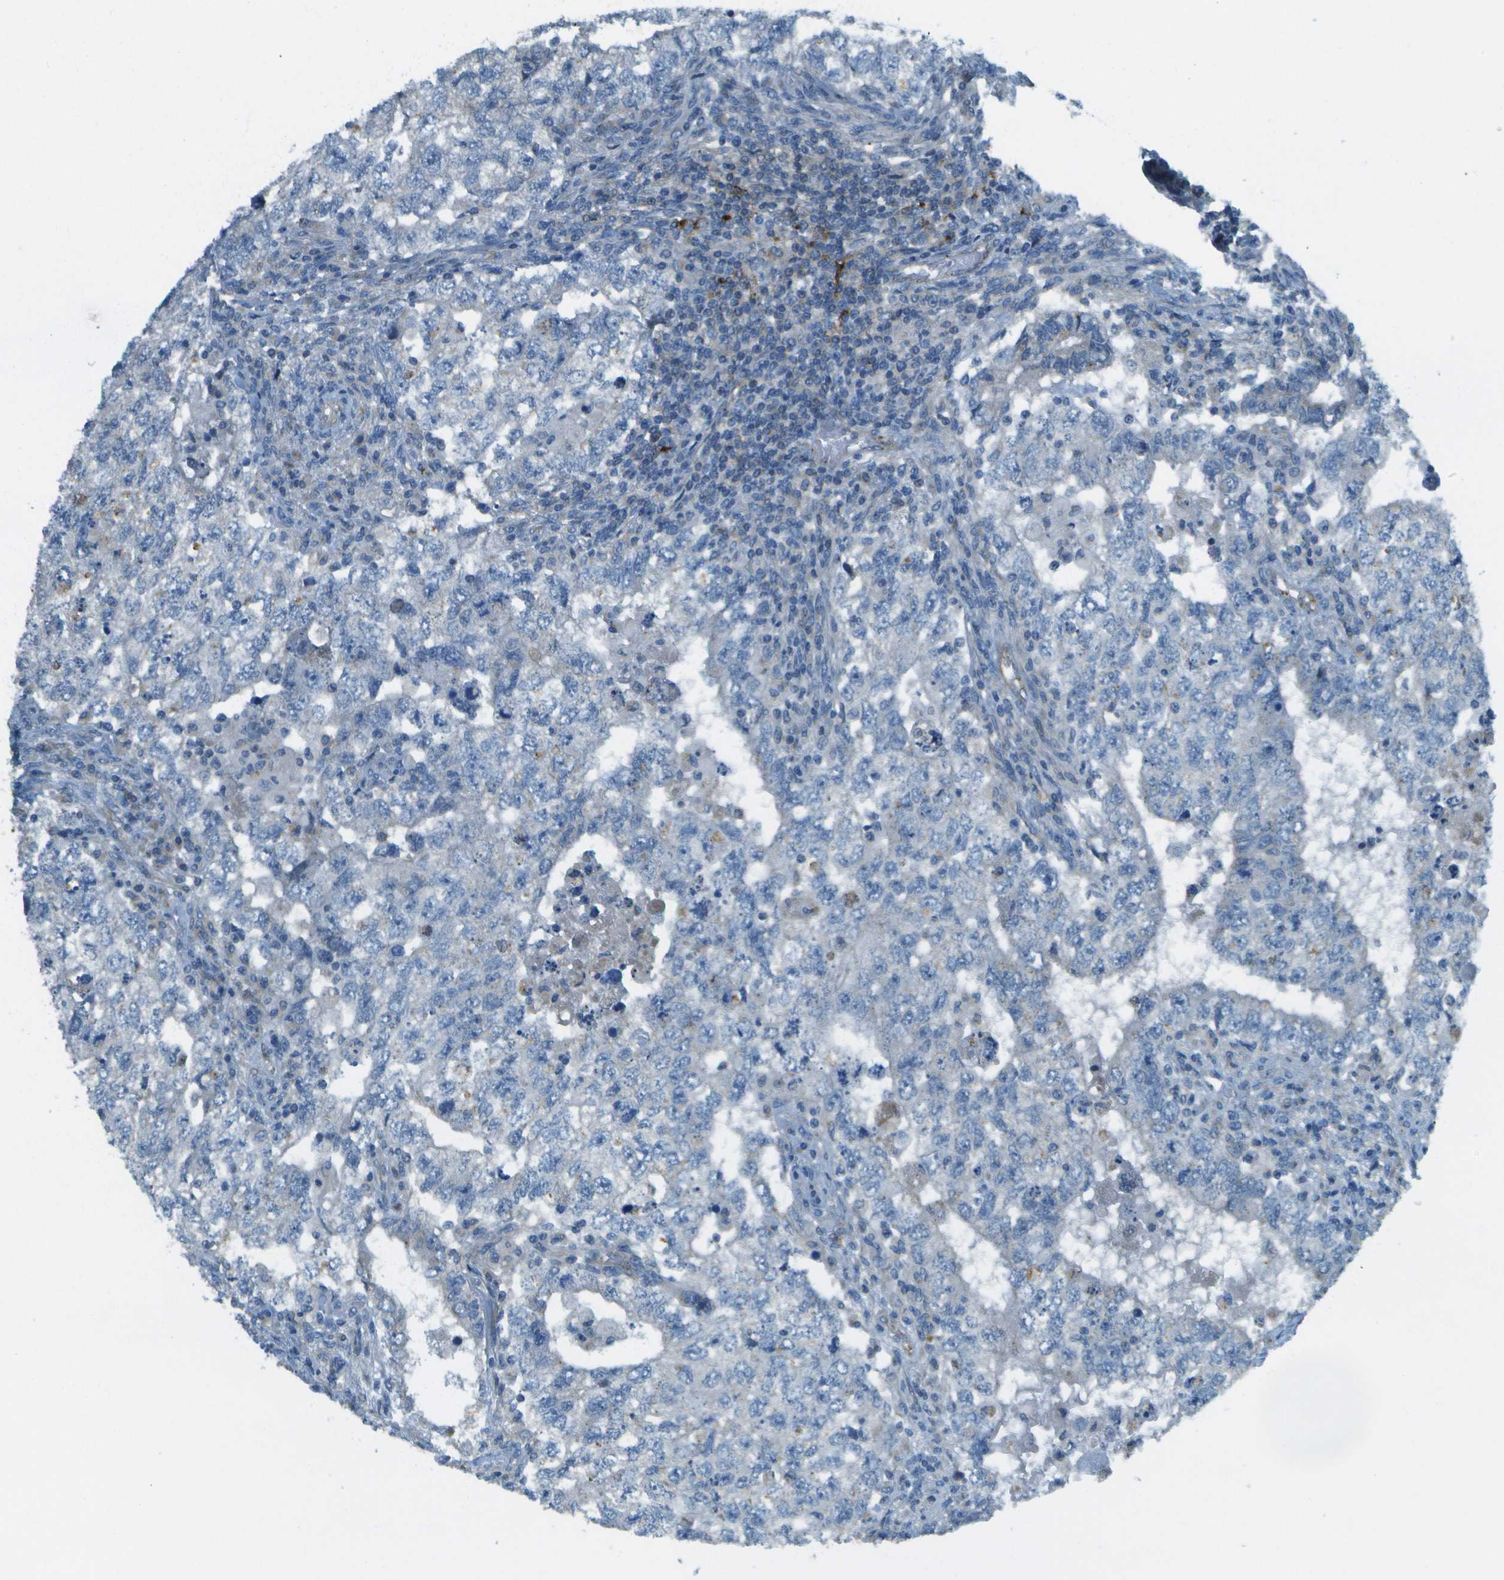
{"staining": {"intensity": "negative", "quantity": "none", "location": "none"}, "tissue": "testis cancer", "cell_type": "Tumor cells", "image_type": "cancer", "snomed": [{"axis": "morphology", "description": "Carcinoma, Embryonal, NOS"}, {"axis": "topography", "description": "Testis"}], "caption": "This photomicrograph is of testis cancer stained with immunohistochemistry to label a protein in brown with the nuclei are counter-stained blue. There is no staining in tumor cells. The staining is performed using DAB (3,3'-diaminobenzidine) brown chromogen with nuclei counter-stained in using hematoxylin.", "gene": "MYH11", "patient": {"sex": "male", "age": 36}}